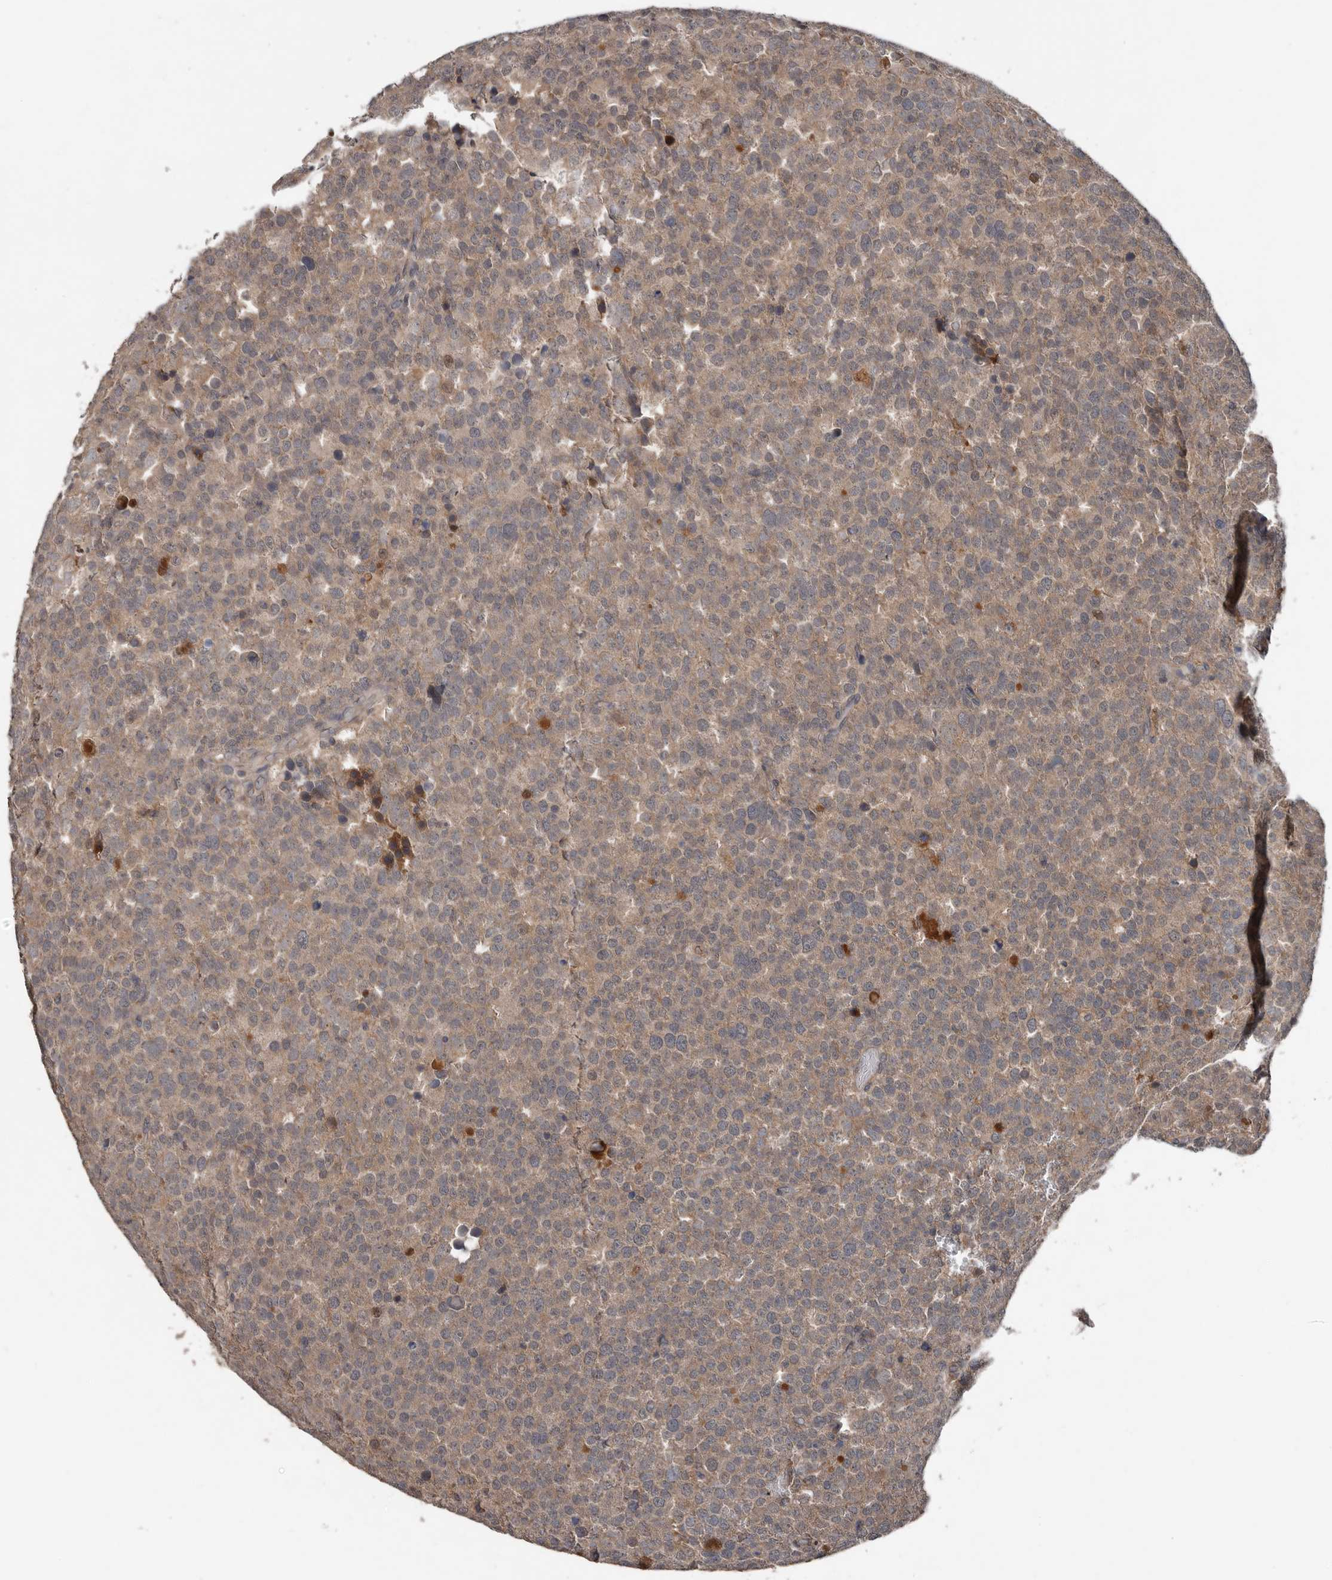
{"staining": {"intensity": "moderate", "quantity": ">75%", "location": "cytoplasmic/membranous"}, "tissue": "testis cancer", "cell_type": "Tumor cells", "image_type": "cancer", "snomed": [{"axis": "morphology", "description": "Seminoma, NOS"}, {"axis": "topography", "description": "Testis"}], "caption": "Immunohistochemistry image of testis cancer (seminoma) stained for a protein (brown), which displays medium levels of moderate cytoplasmic/membranous positivity in approximately >75% of tumor cells.", "gene": "DNAJB4", "patient": {"sex": "male", "age": 71}}